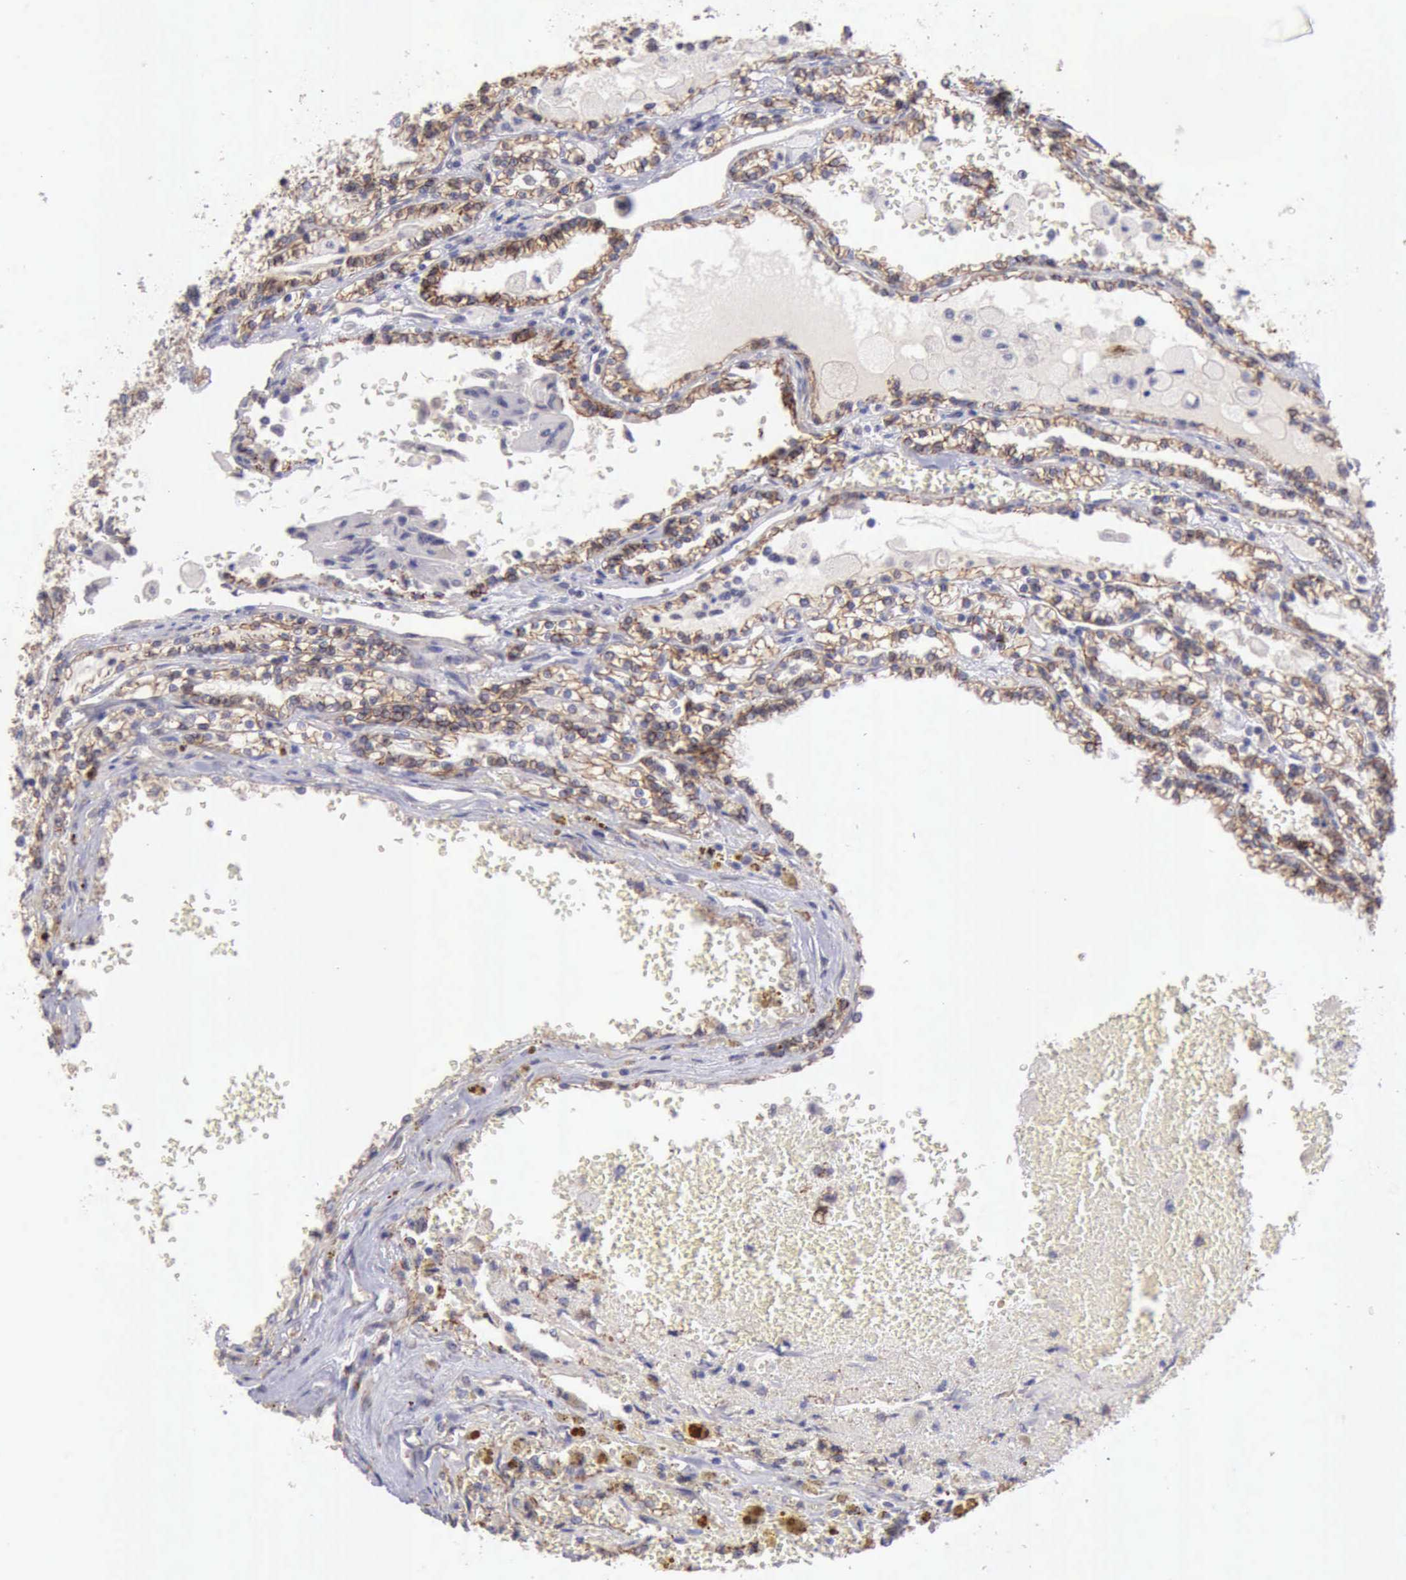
{"staining": {"intensity": "moderate", "quantity": ">75%", "location": "cytoplasmic/membranous"}, "tissue": "renal cancer", "cell_type": "Tumor cells", "image_type": "cancer", "snomed": [{"axis": "morphology", "description": "Adenocarcinoma, NOS"}, {"axis": "topography", "description": "Kidney"}], "caption": "A high-resolution micrograph shows IHC staining of renal adenocarcinoma, which displays moderate cytoplasmic/membranous staining in about >75% of tumor cells.", "gene": "KCND1", "patient": {"sex": "female", "age": 56}}